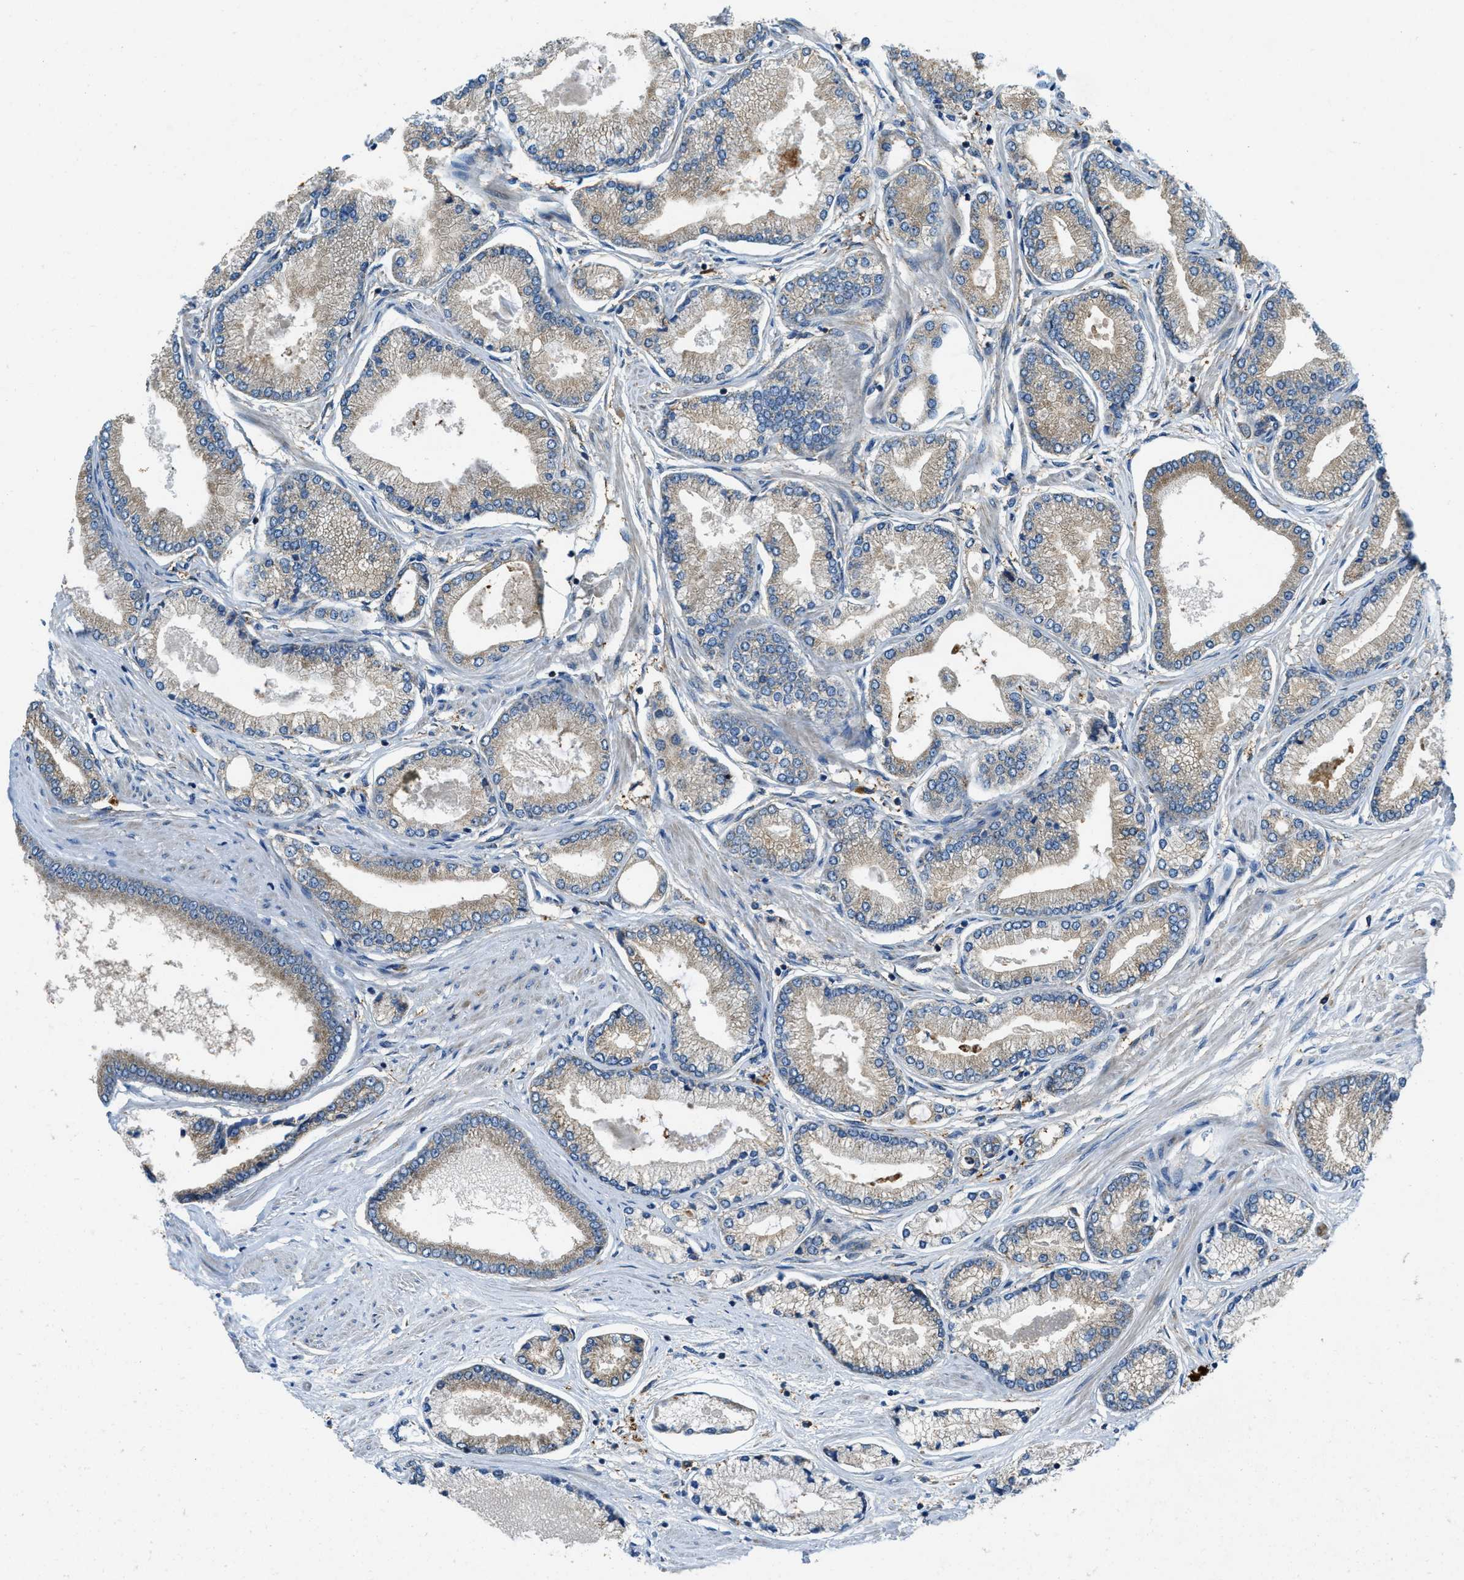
{"staining": {"intensity": "weak", "quantity": ">75%", "location": "cytoplasmic/membranous"}, "tissue": "prostate cancer", "cell_type": "Tumor cells", "image_type": "cancer", "snomed": [{"axis": "morphology", "description": "Adenocarcinoma, High grade"}, {"axis": "topography", "description": "Prostate"}], "caption": "DAB immunohistochemical staining of human prostate high-grade adenocarcinoma displays weak cytoplasmic/membranous protein positivity in approximately >75% of tumor cells.", "gene": "RFFL", "patient": {"sex": "male", "age": 61}}